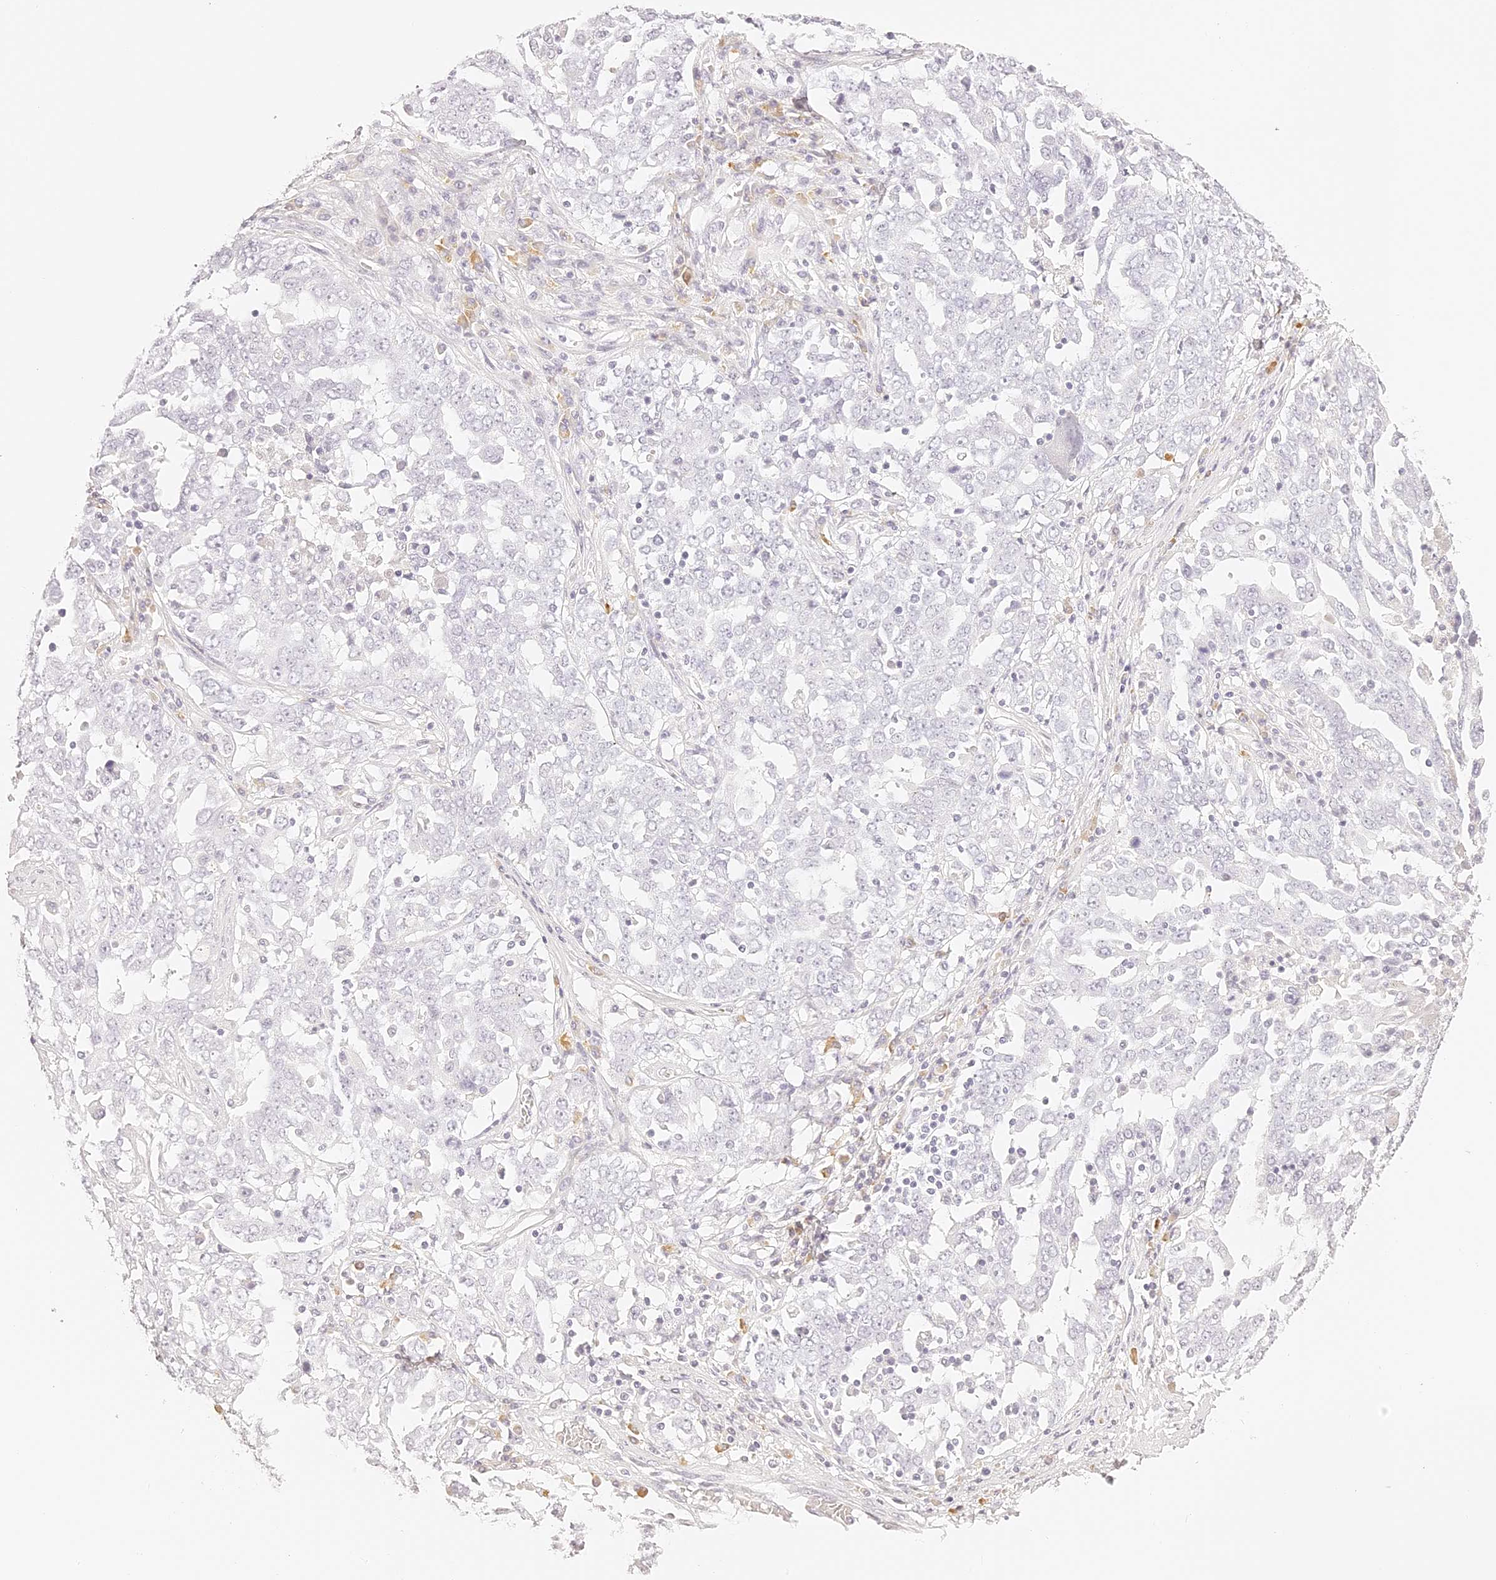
{"staining": {"intensity": "negative", "quantity": "none", "location": "none"}, "tissue": "ovarian cancer", "cell_type": "Tumor cells", "image_type": "cancer", "snomed": [{"axis": "morphology", "description": "Carcinoma, endometroid"}, {"axis": "topography", "description": "Ovary"}], "caption": "DAB (3,3'-diaminobenzidine) immunohistochemical staining of ovarian cancer shows no significant expression in tumor cells. Nuclei are stained in blue.", "gene": "TRIM45", "patient": {"sex": "female", "age": 62}}